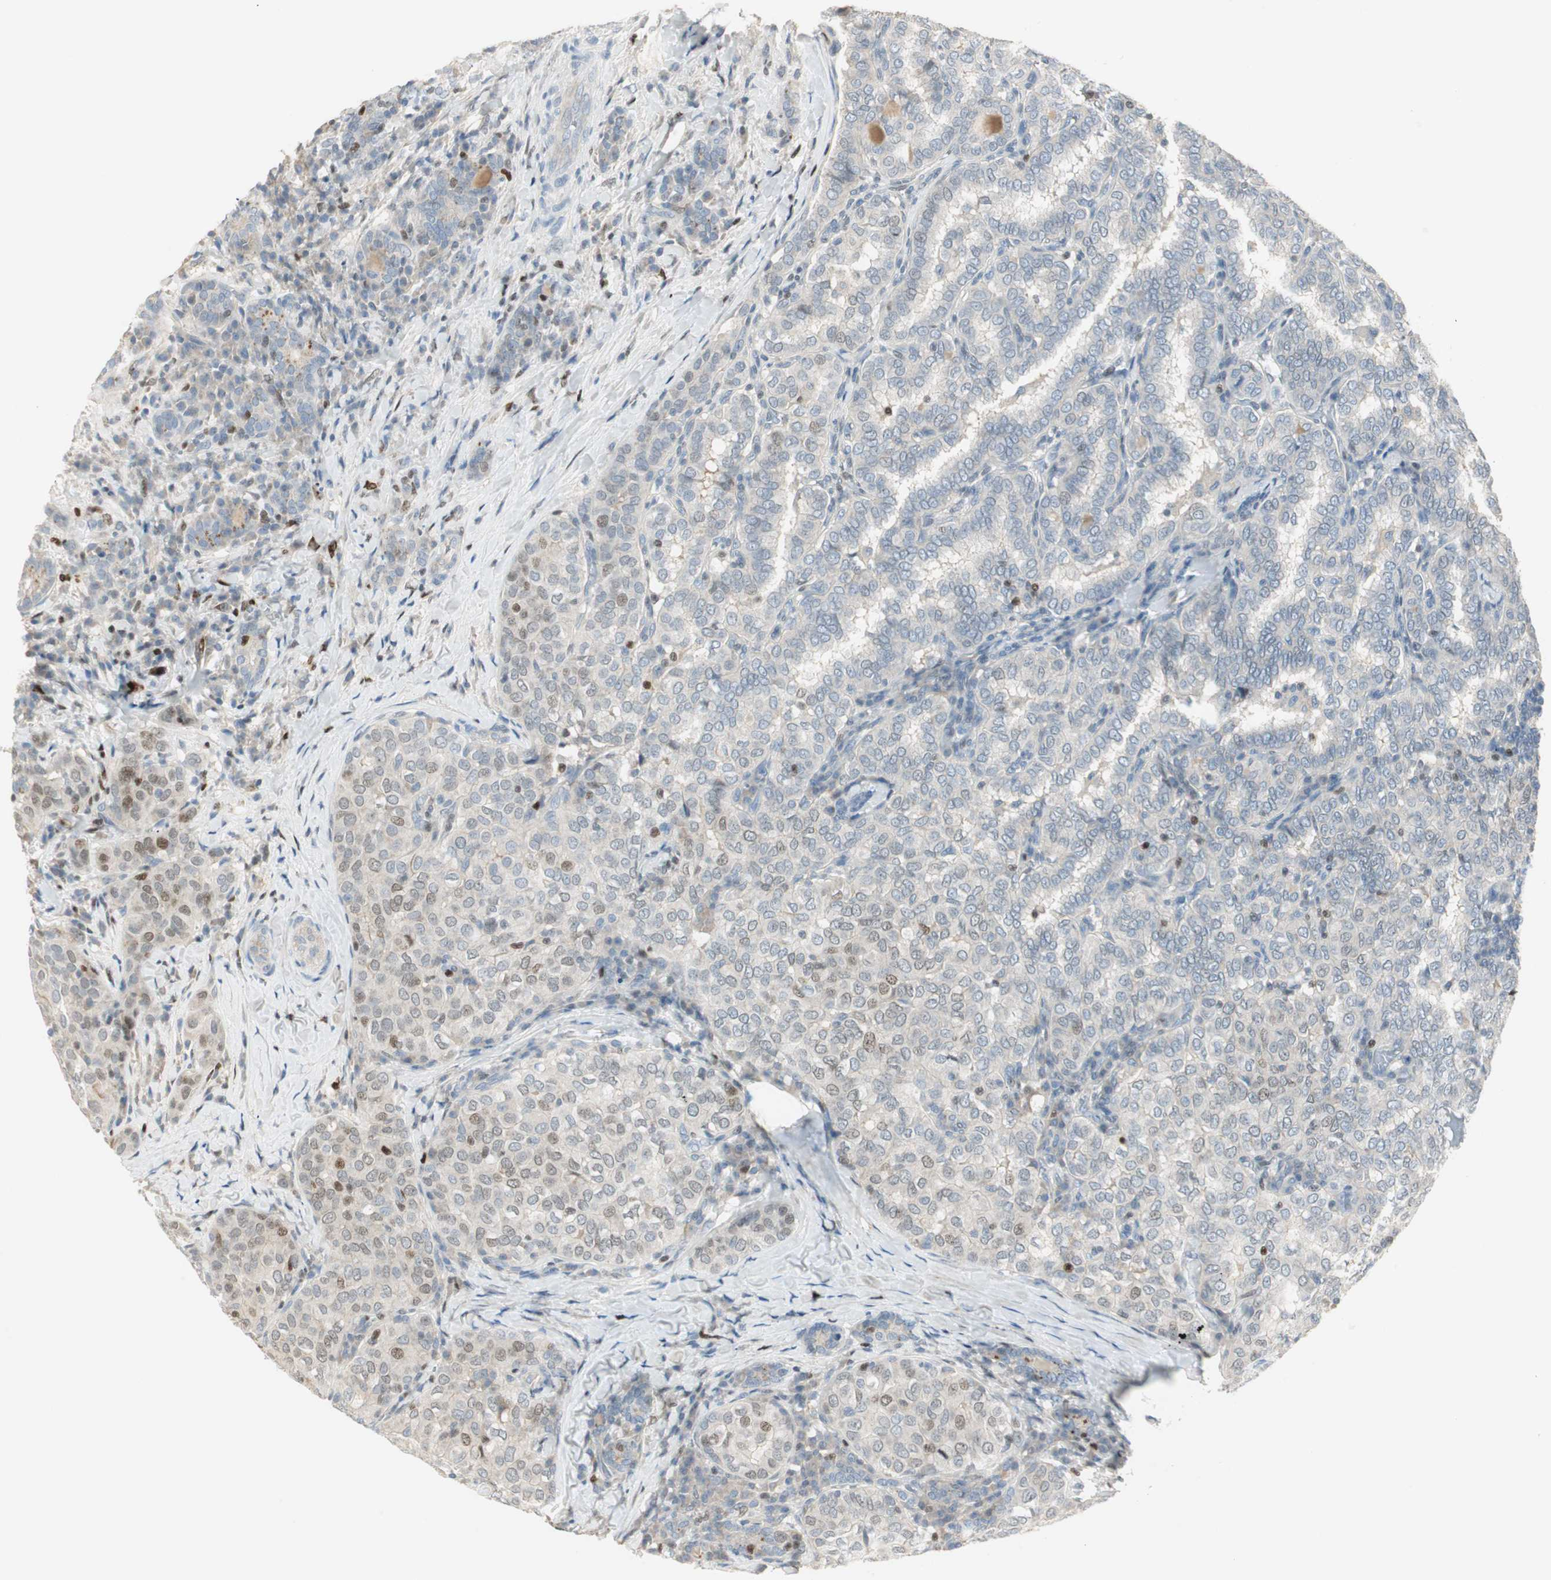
{"staining": {"intensity": "weak", "quantity": "<25%", "location": "nuclear"}, "tissue": "thyroid cancer", "cell_type": "Tumor cells", "image_type": "cancer", "snomed": [{"axis": "morphology", "description": "Papillary adenocarcinoma, NOS"}, {"axis": "topography", "description": "Thyroid gland"}], "caption": "Papillary adenocarcinoma (thyroid) was stained to show a protein in brown. There is no significant expression in tumor cells.", "gene": "RUNX2", "patient": {"sex": "female", "age": 30}}